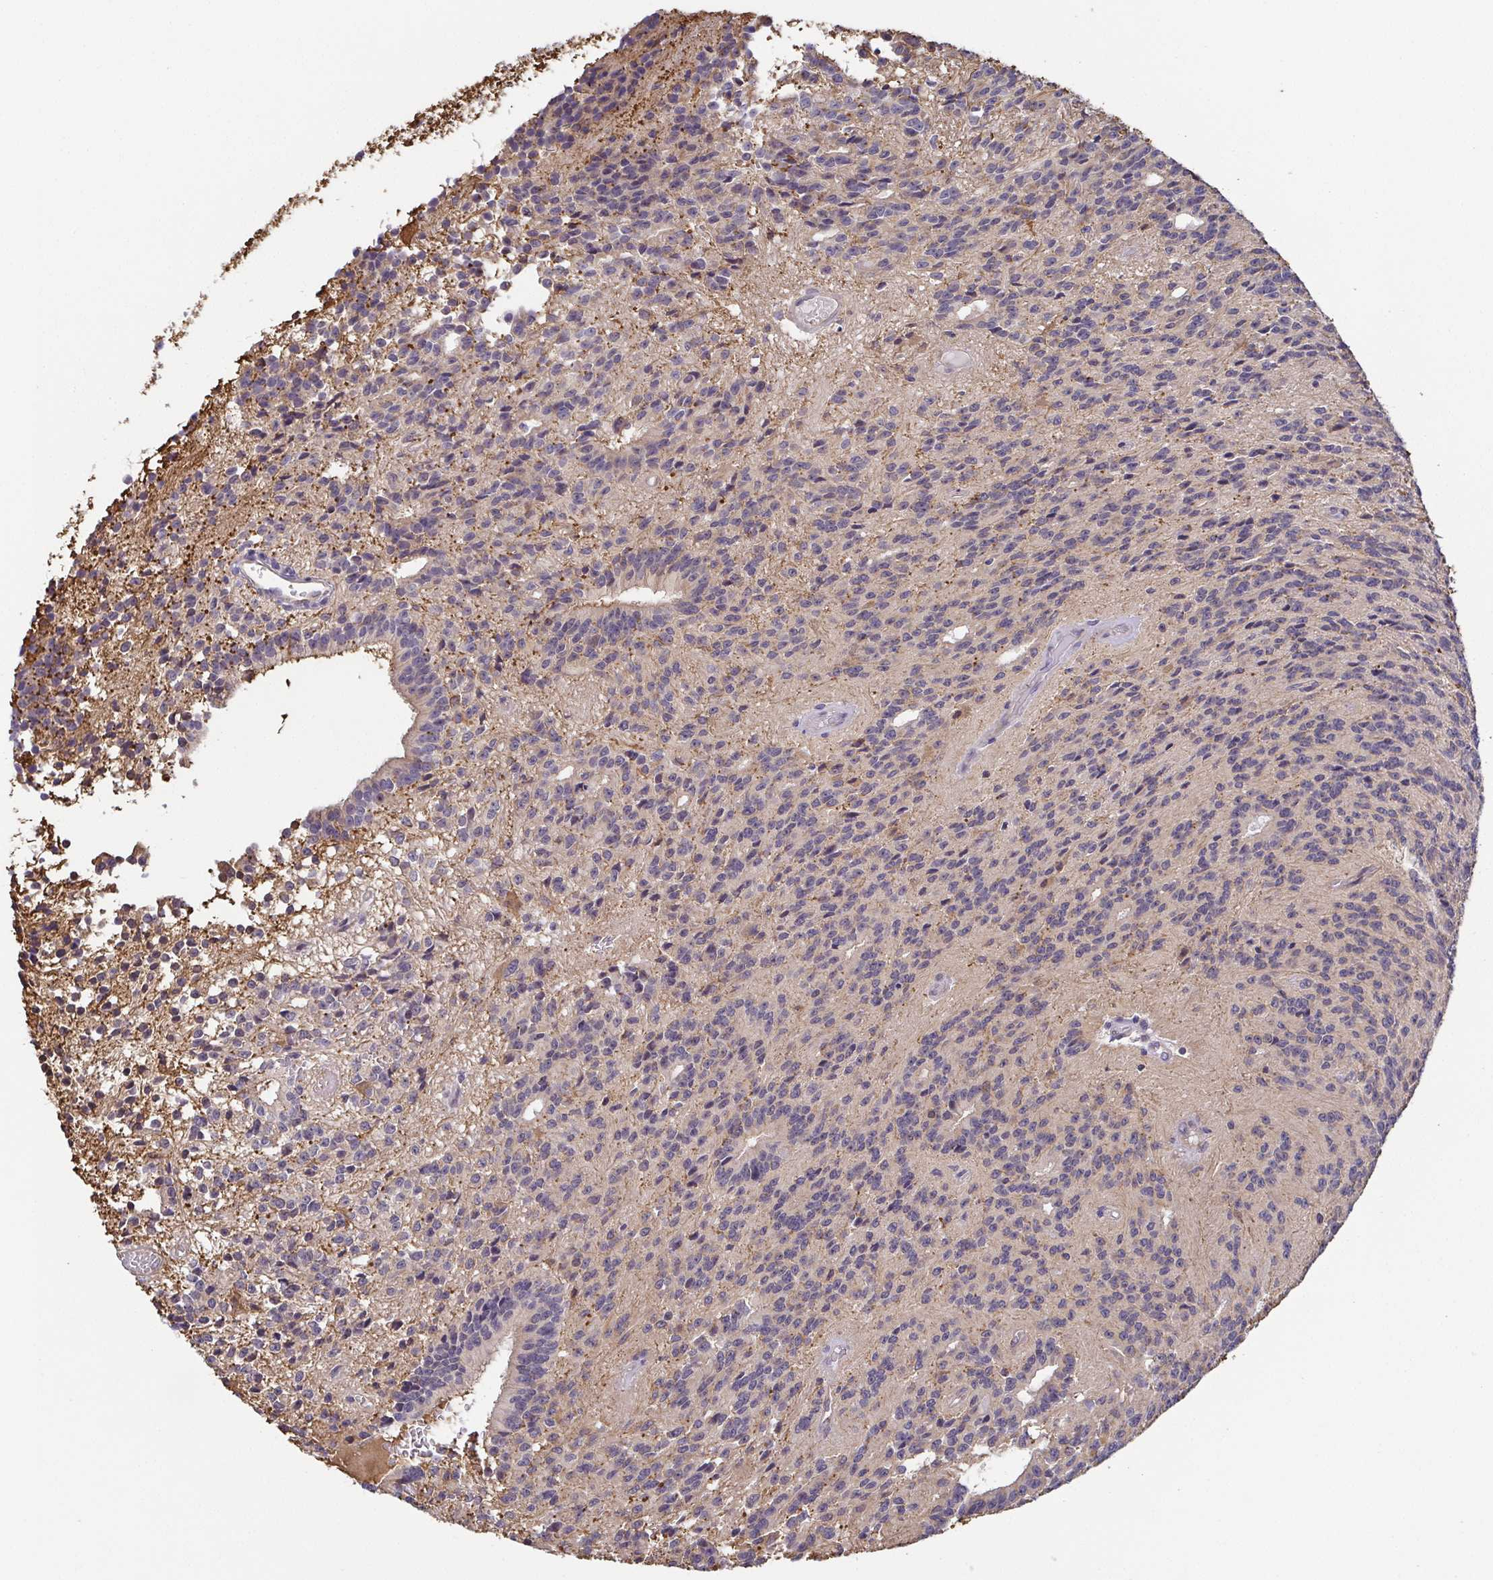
{"staining": {"intensity": "negative", "quantity": "none", "location": "none"}, "tissue": "glioma", "cell_type": "Tumor cells", "image_type": "cancer", "snomed": [{"axis": "morphology", "description": "Glioma, malignant, Low grade"}, {"axis": "topography", "description": "Brain"}], "caption": "The micrograph shows no significant staining in tumor cells of malignant glioma (low-grade). (Stains: DAB immunohistochemistry with hematoxylin counter stain, Microscopy: brightfield microscopy at high magnification).", "gene": "BCL2L1", "patient": {"sex": "male", "age": 31}}